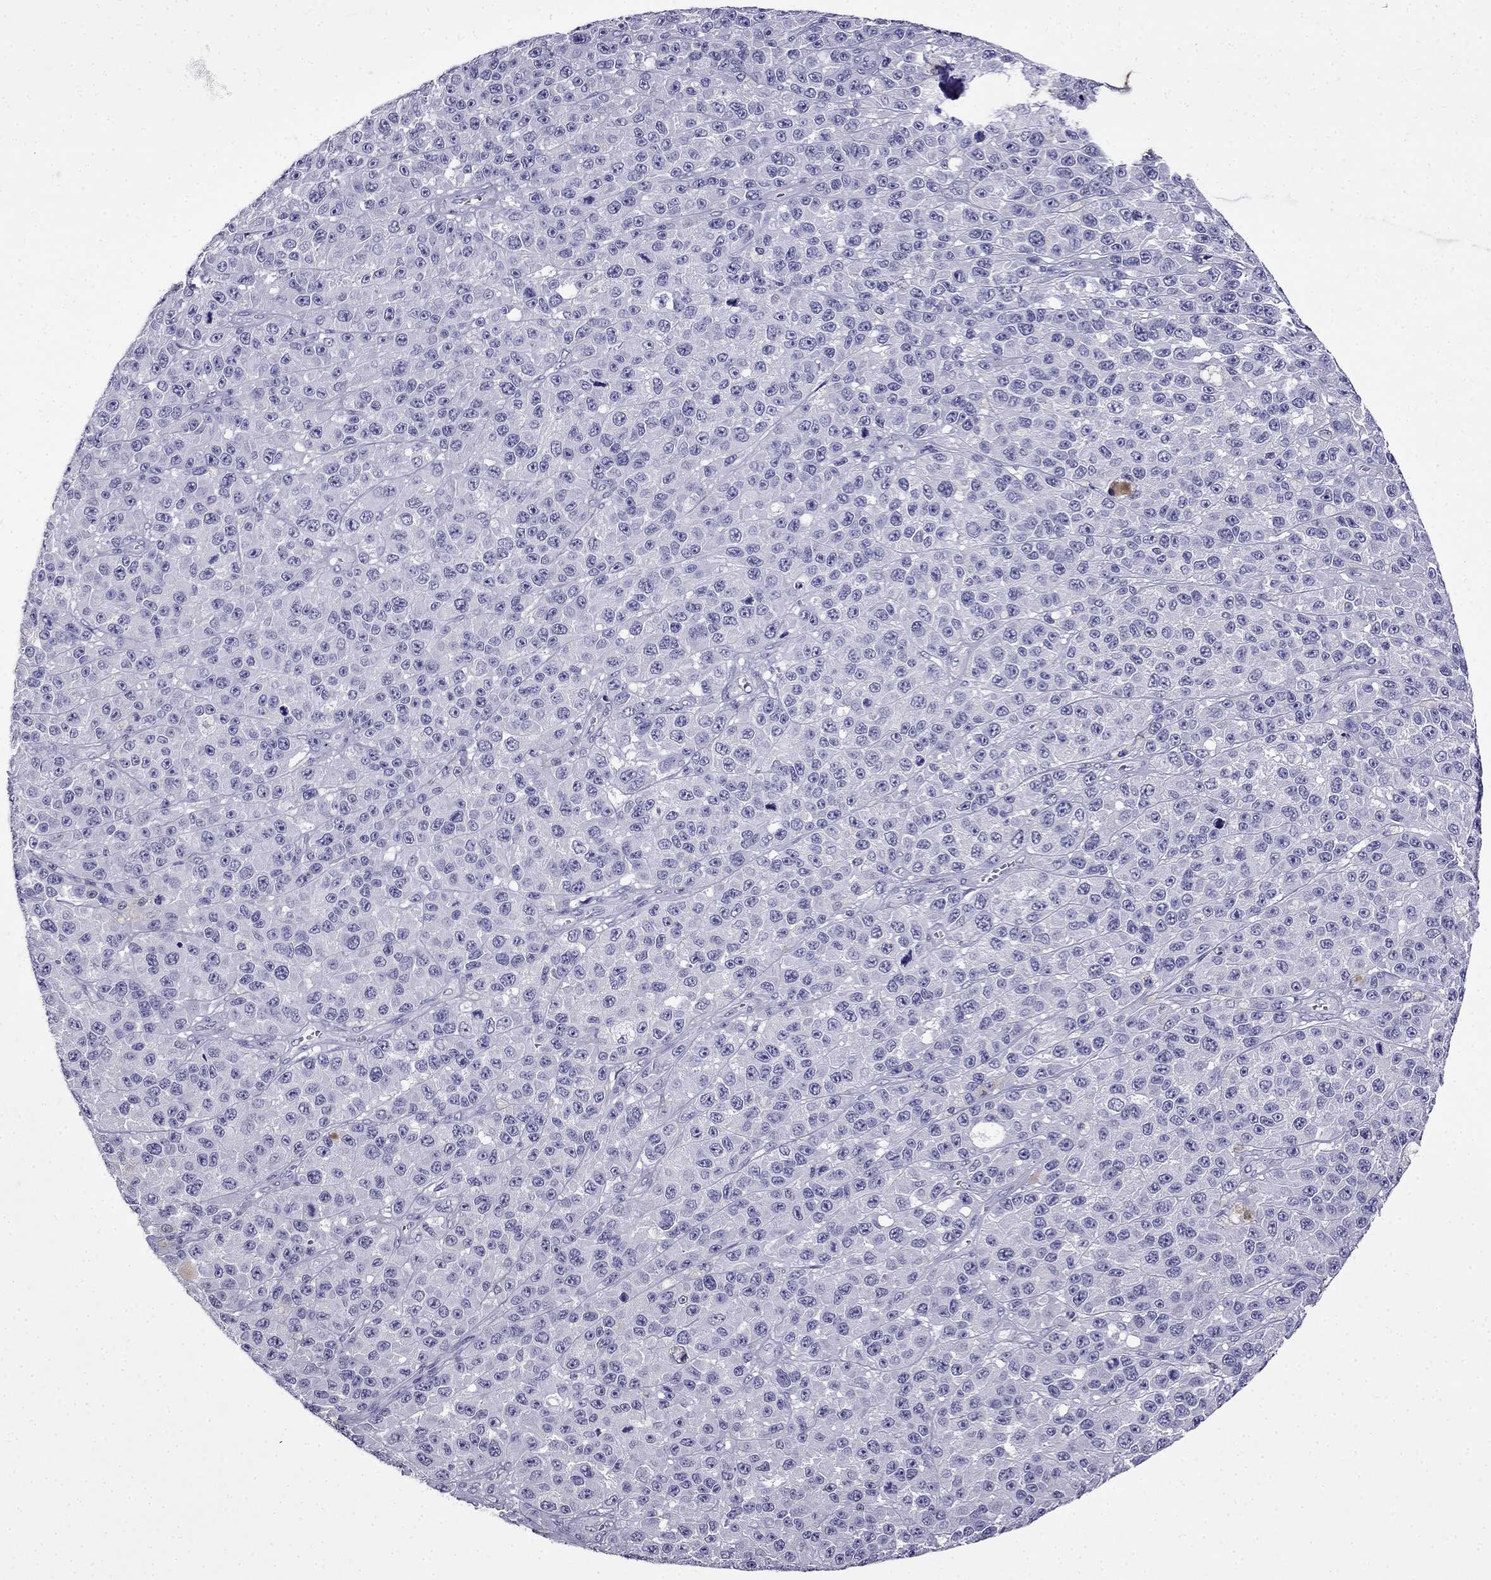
{"staining": {"intensity": "negative", "quantity": "none", "location": "none"}, "tissue": "melanoma", "cell_type": "Tumor cells", "image_type": "cancer", "snomed": [{"axis": "morphology", "description": "Malignant melanoma, NOS"}, {"axis": "topography", "description": "Skin"}], "caption": "Human melanoma stained for a protein using immunohistochemistry (IHC) shows no expression in tumor cells.", "gene": "CDHR4", "patient": {"sex": "female", "age": 58}}